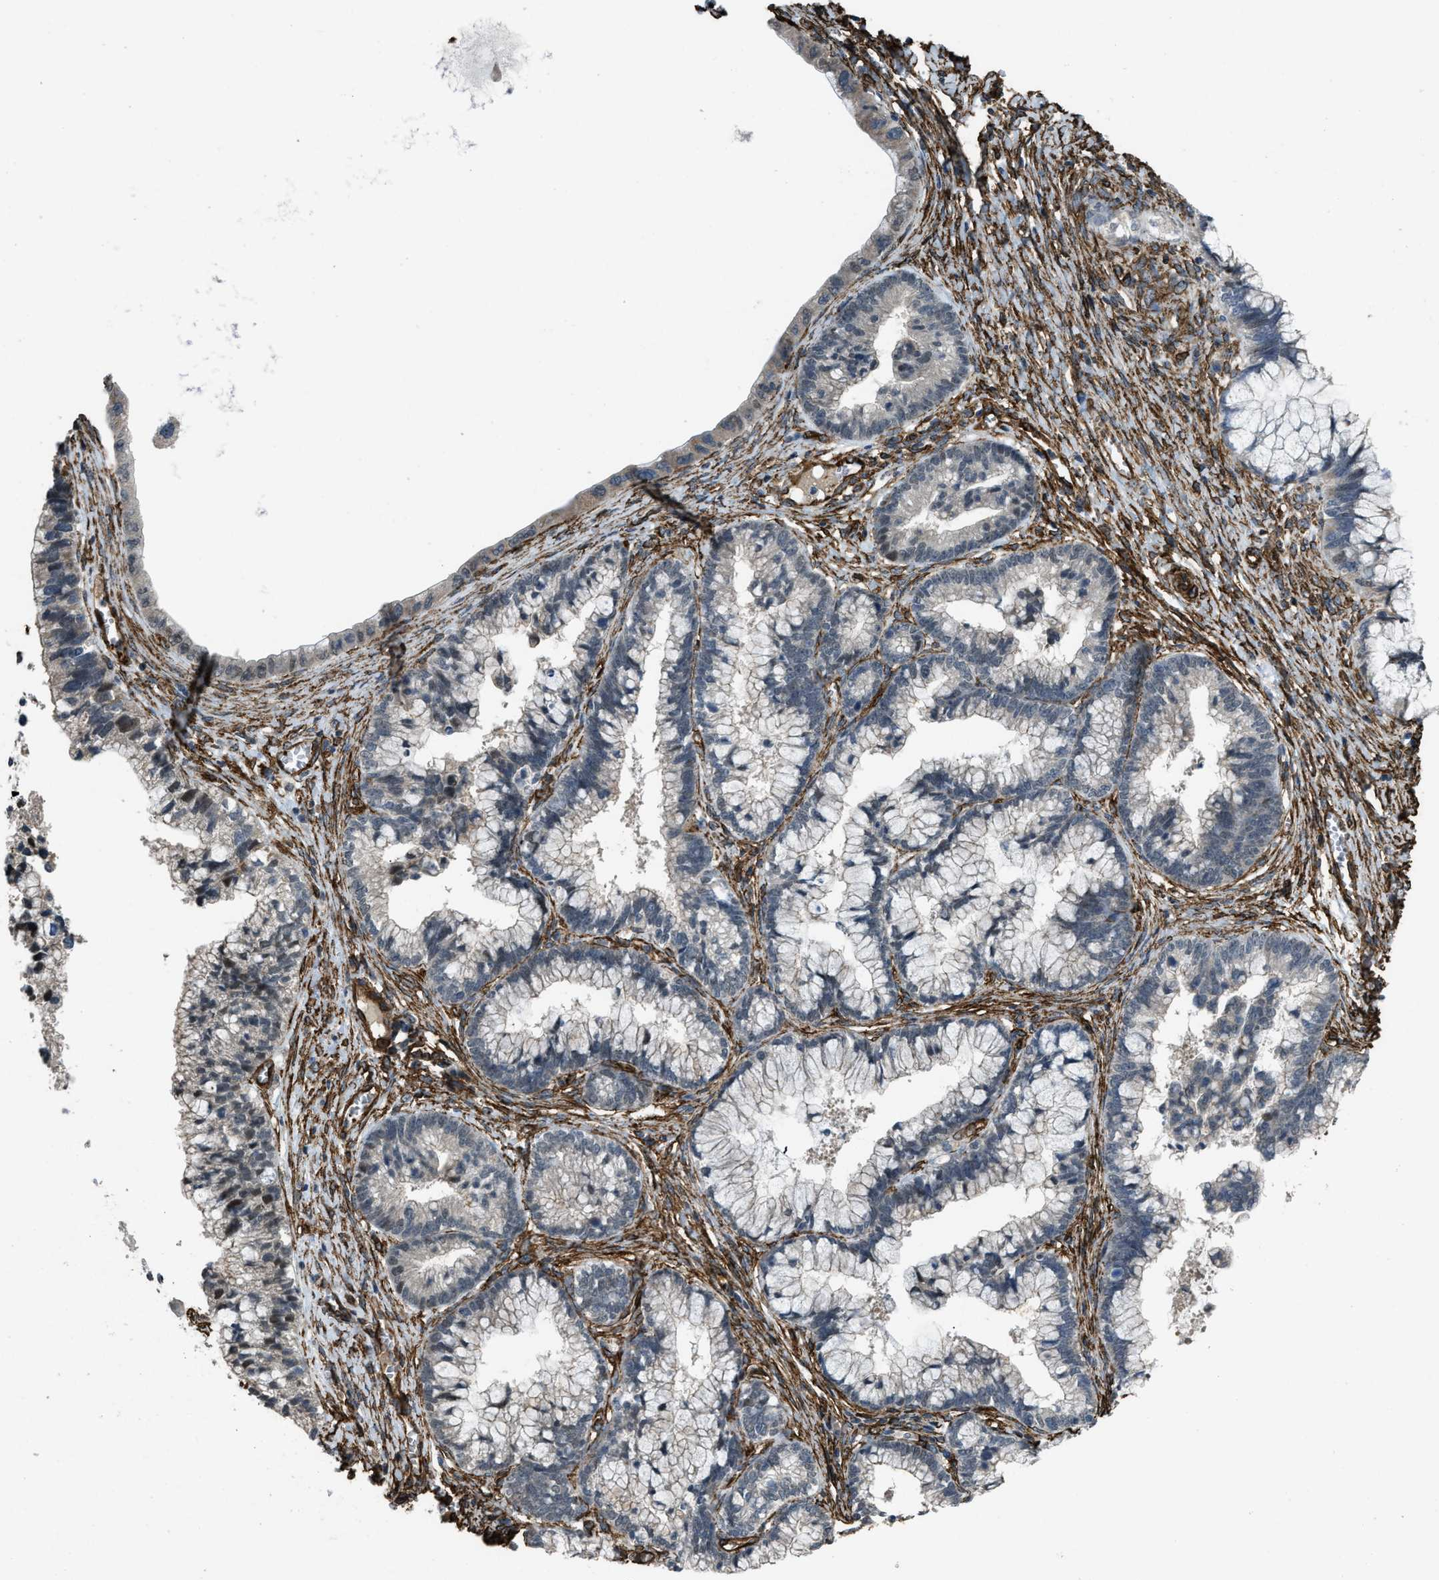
{"staining": {"intensity": "strong", "quantity": "<25%", "location": "nuclear"}, "tissue": "cervical cancer", "cell_type": "Tumor cells", "image_type": "cancer", "snomed": [{"axis": "morphology", "description": "Adenocarcinoma, NOS"}, {"axis": "topography", "description": "Cervix"}], "caption": "This histopathology image displays IHC staining of human cervical adenocarcinoma, with medium strong nuclear positivity in approximately <25% of tumor cells.", "gene": "NMB", "patient": {"sex": "female", "age": 44}}